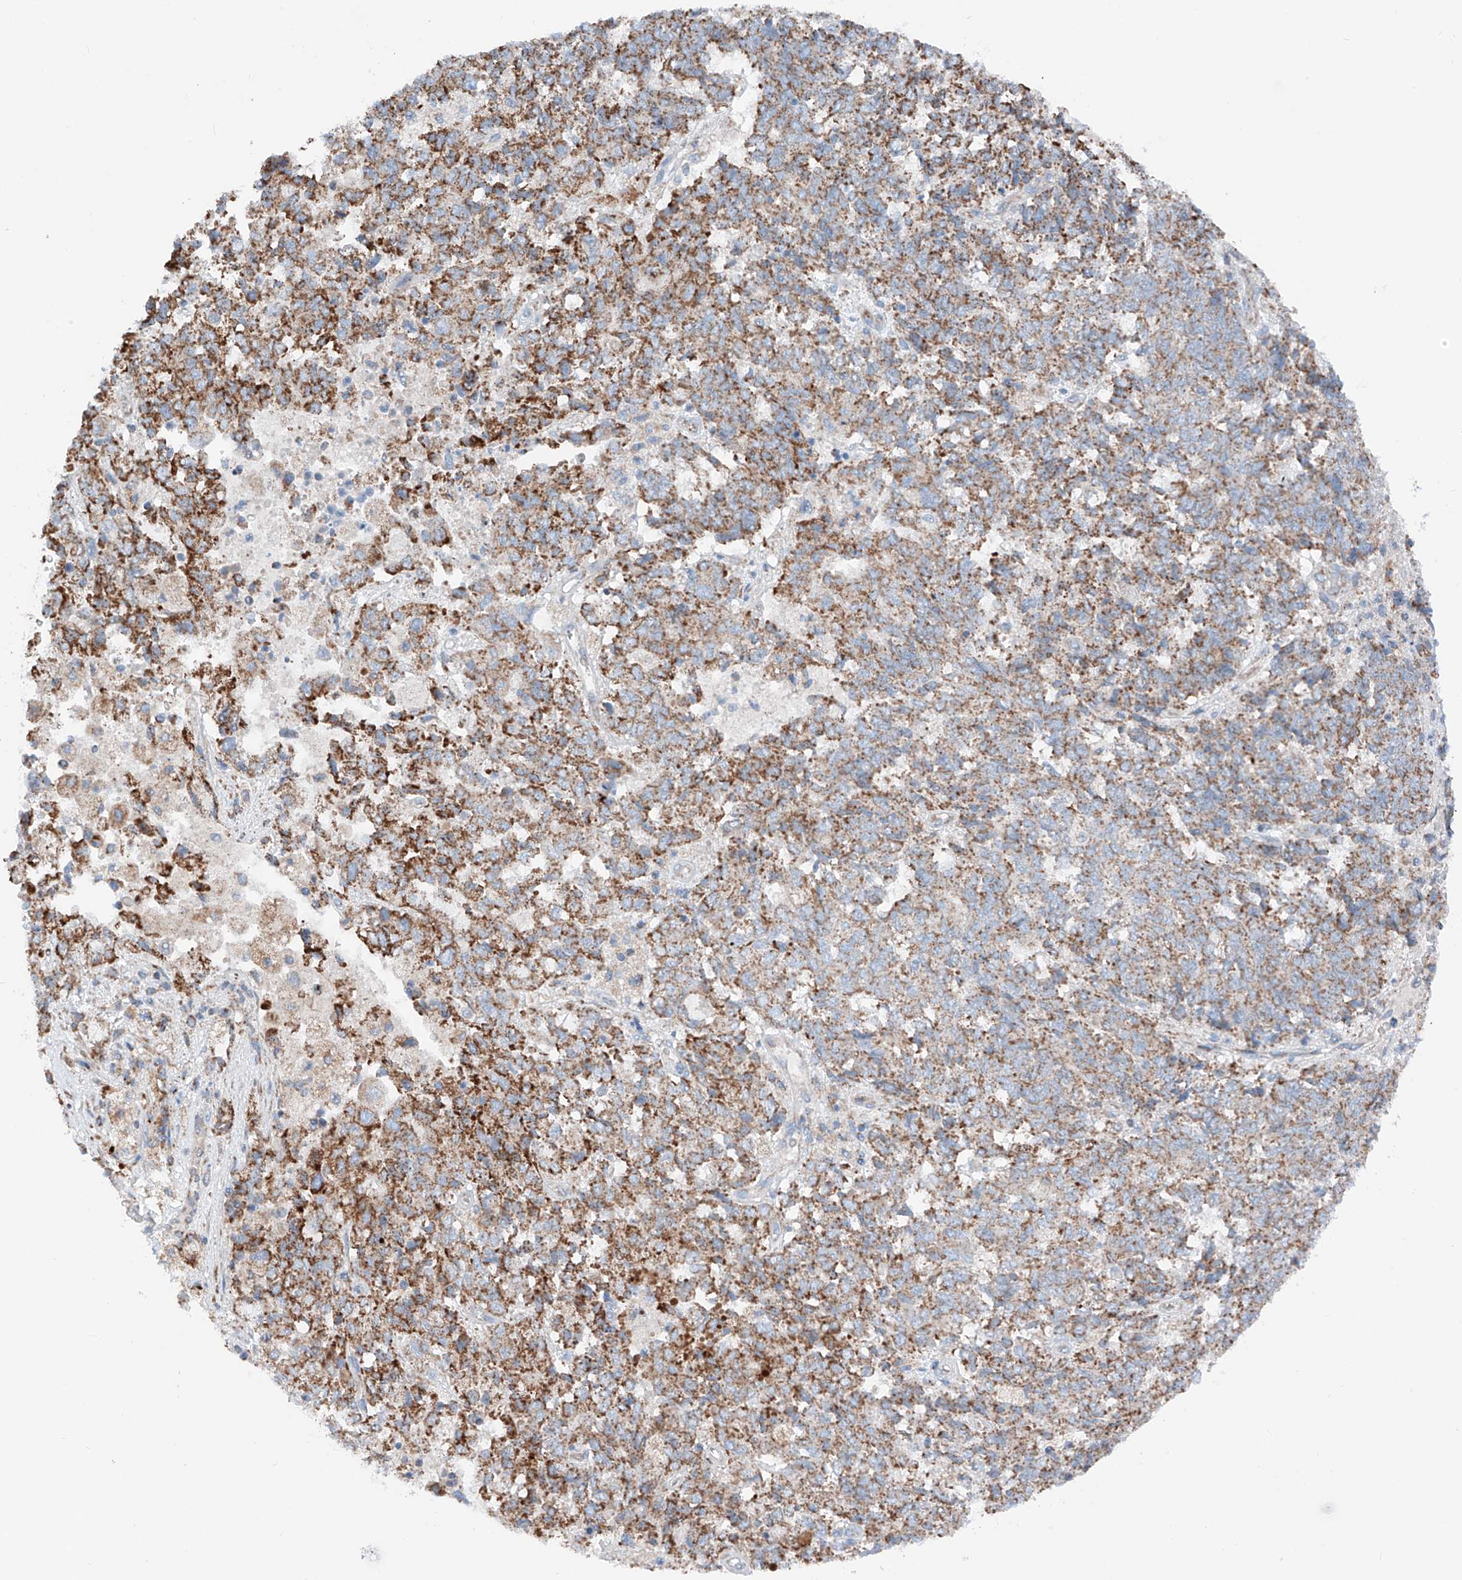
{"staining": {"intensity": "strong", "quantity": "25%-75%", "location": "cytoplasmic/membranous"}, "tissue": "endometrial cancer", "cell_type": "Tumor cells", "image_type": "cancer", "snomed": [{"axis": "morphology", "description": "Adenocarcinoma, NOS"}, {"axis": "topography", "description": "Endometrium"}], "caption": "A photomicrograph of endometrial cancer (adenocarcinoma) stained for a protein shows strong cytoplasmic/membranous brown staining in tumor cells.", "gene": "MRAP", "patient": {"sex": "female", "age": 80}}